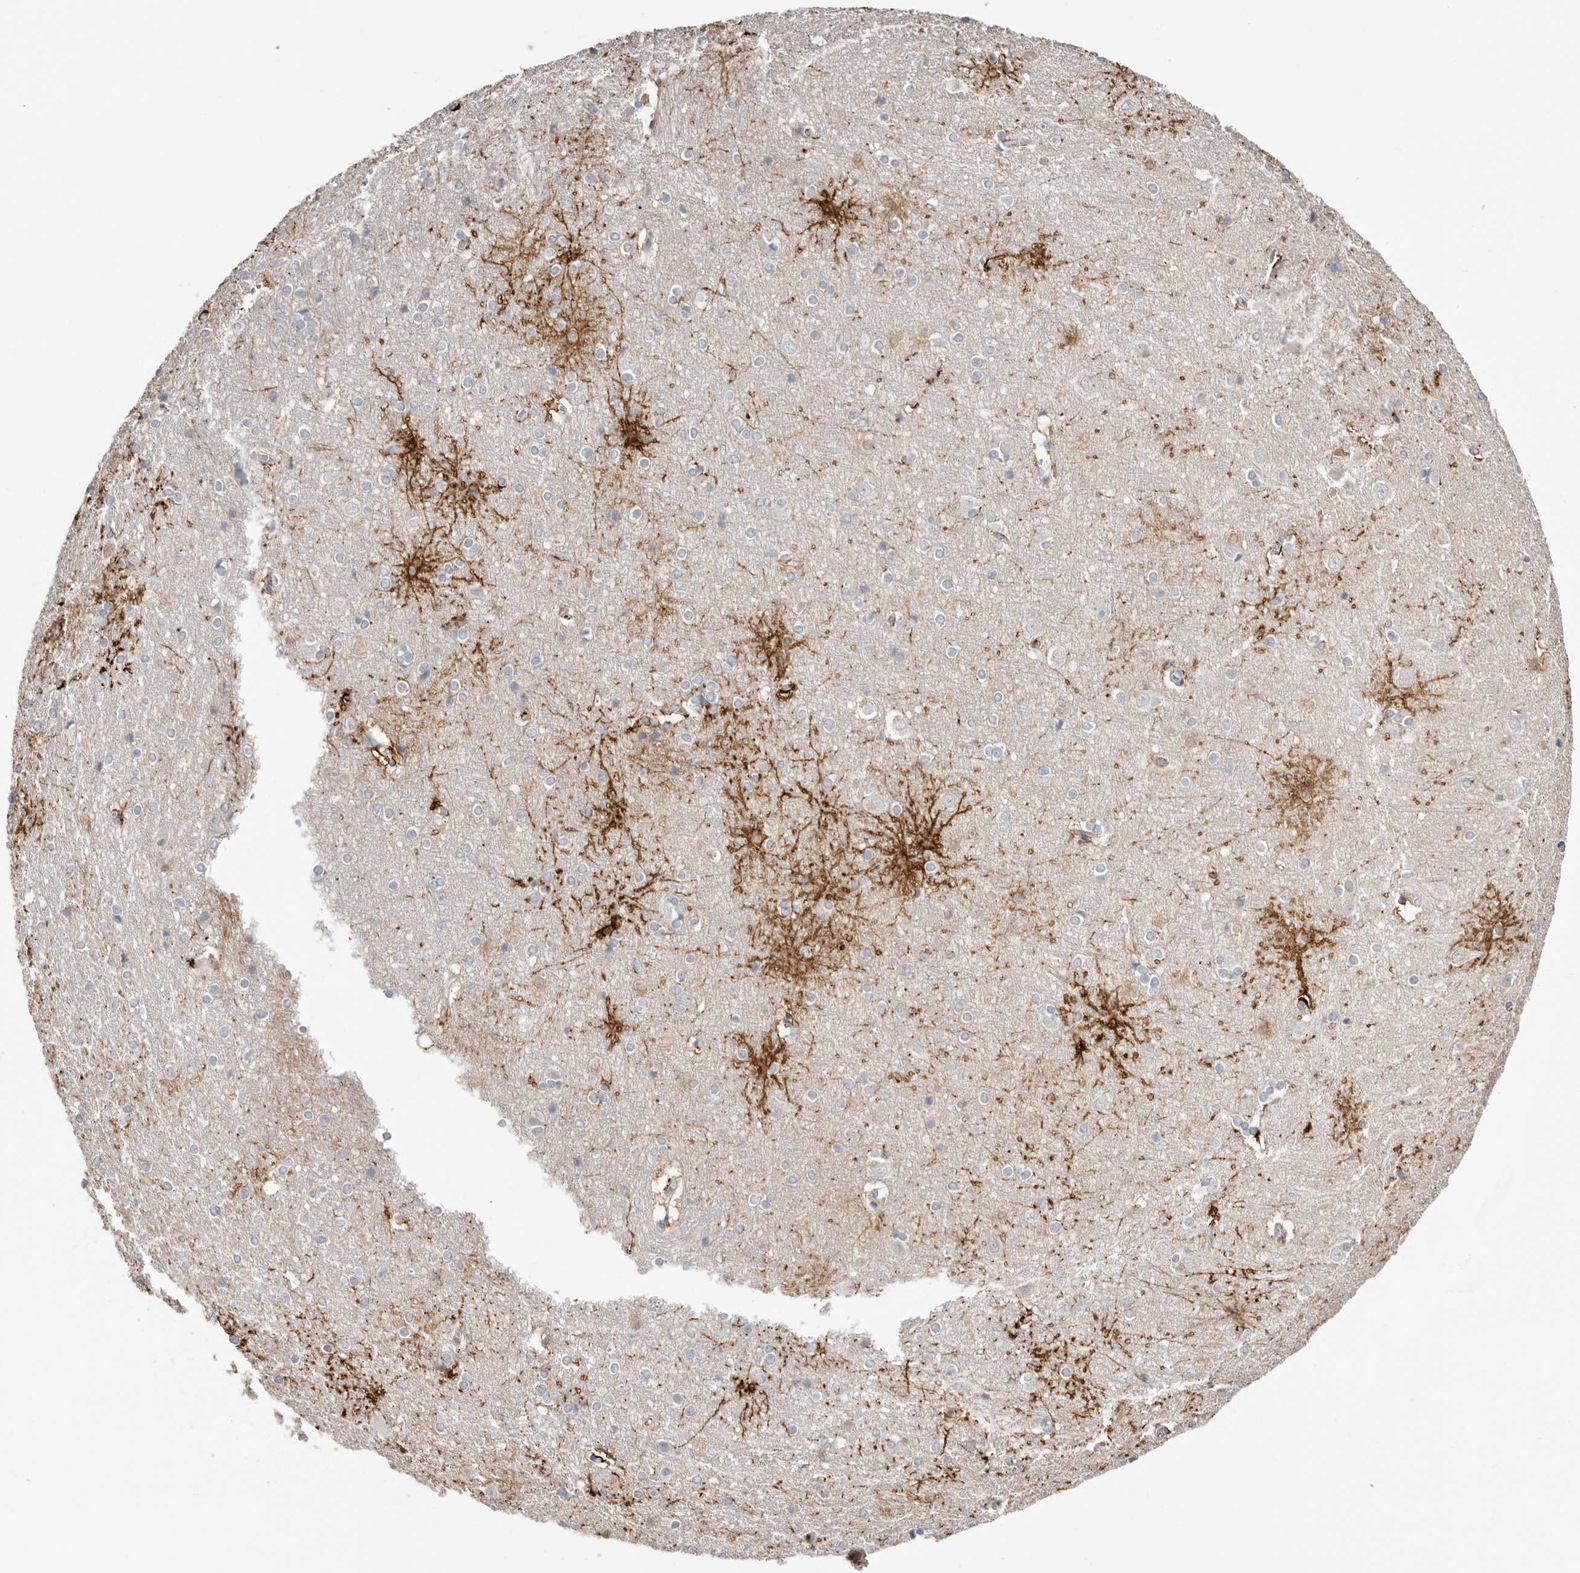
{"staining": {"intensity": "negative", "quantity": "none", "location": "none"}, "tissue": "cerebral cortex", "cell_type": "Endothelial cells", "image_type": "normal", "snomed": [{"axis": "morphology", "description": "Normal tissue, NOS"}, {"axis": "topography", "description": "Cerebral cortex"}], "caption": "This is an immunohistochemistry image of benign human cerebral cortex. There is no expression in endothelial cells.", "gene": "PKDCC", "patient": {"sex": "male", "age": 54}}